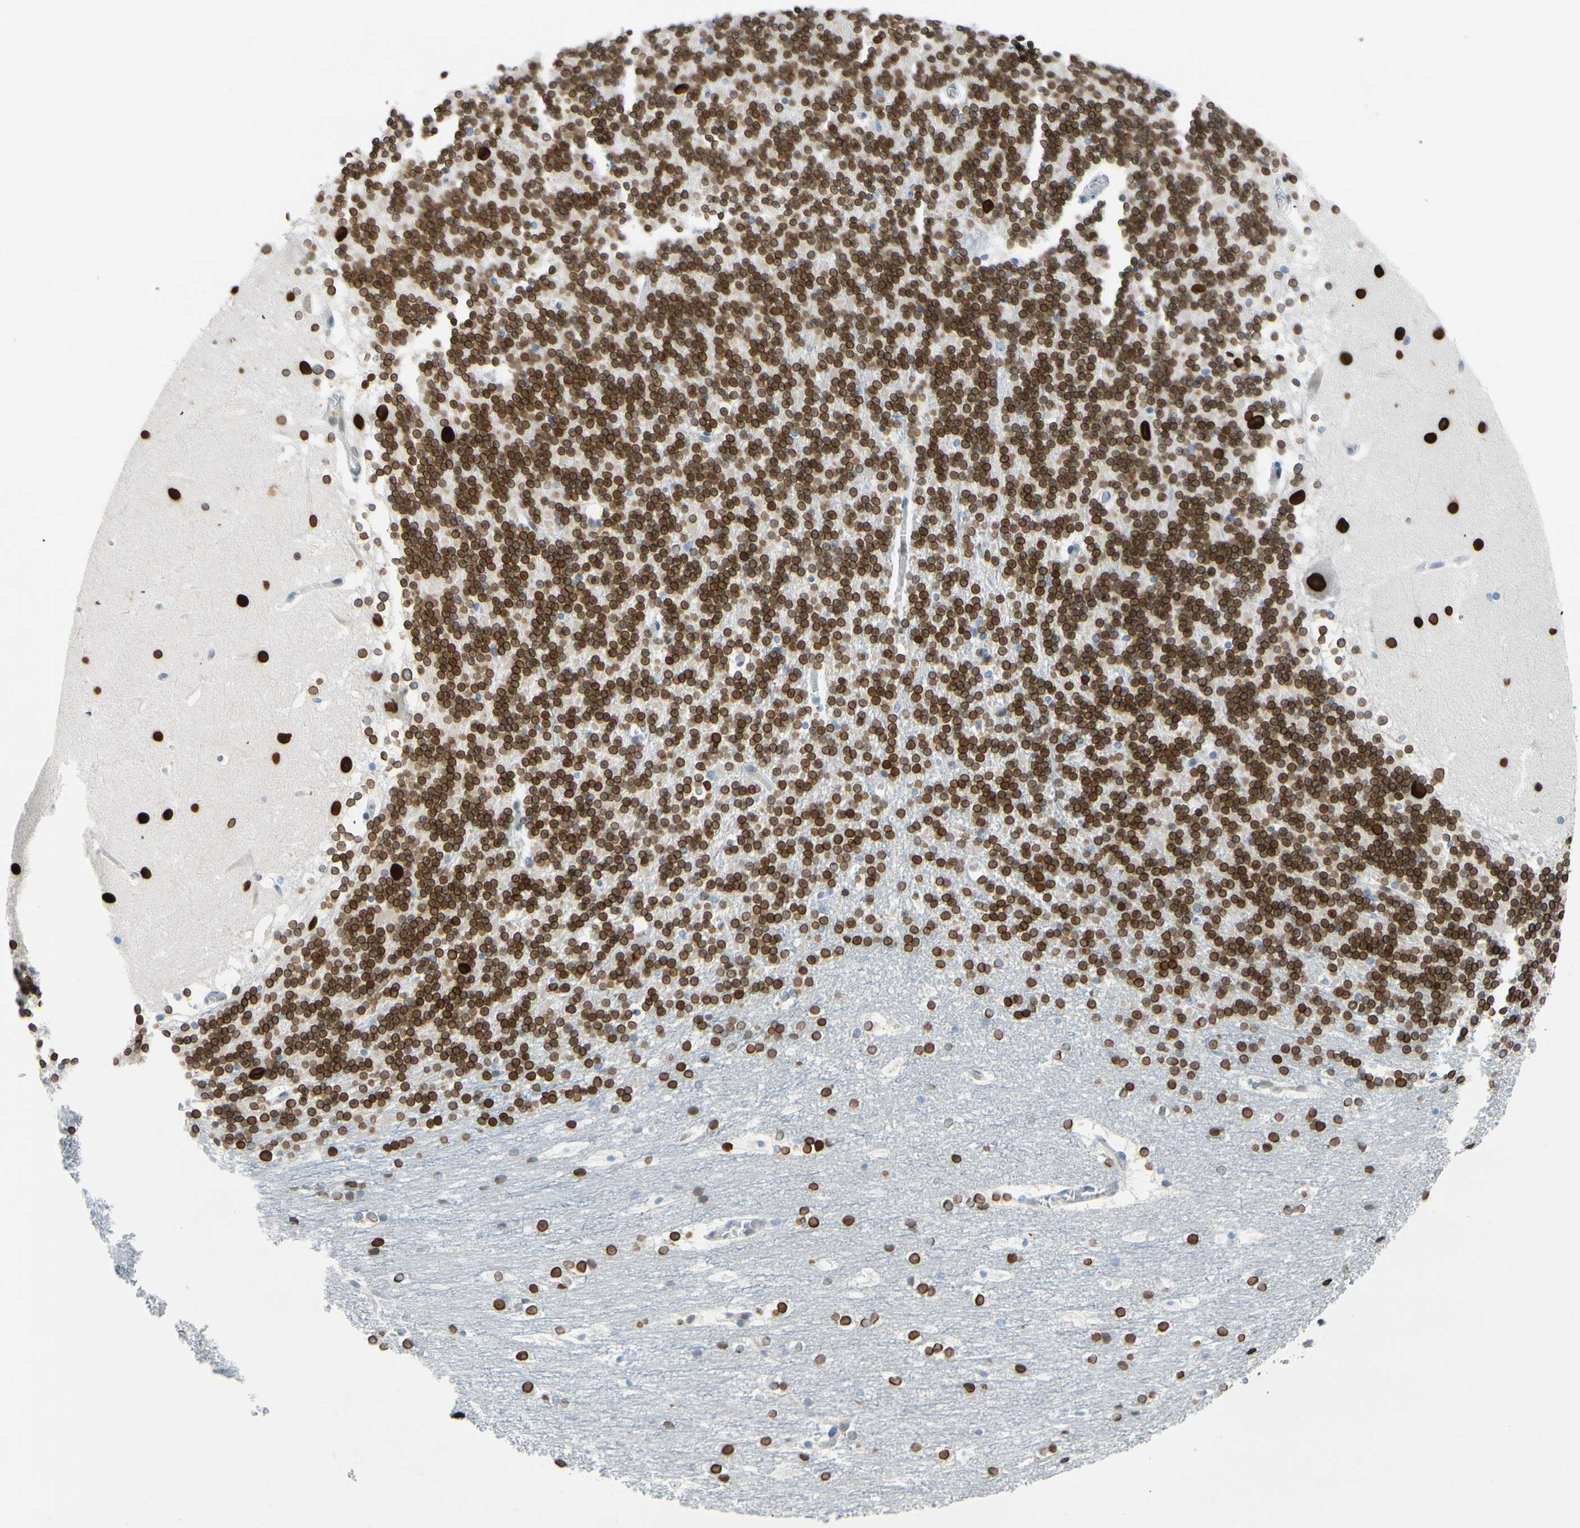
{"staining": {"intensity": "strong", "quantity": ">75%", "location": "cytoplasmic/membranous,nuclear"}, "tissue": "cerebellum", "cell_type": "Cells in granular layer", "image_type": "normal", "snomed": [{"axis": "morphology", "description": "Normal tissue, NOS"}, {"axis": "topography", "description": "Cerebellum"}], "caption": "Normal cerebellum exhibits strong cytoplasmic/membranous,nuclear expression in about >75% of cells in granular layer.", "gene": "ZNF132", "patient": {"sex": "female", "age": 19}}